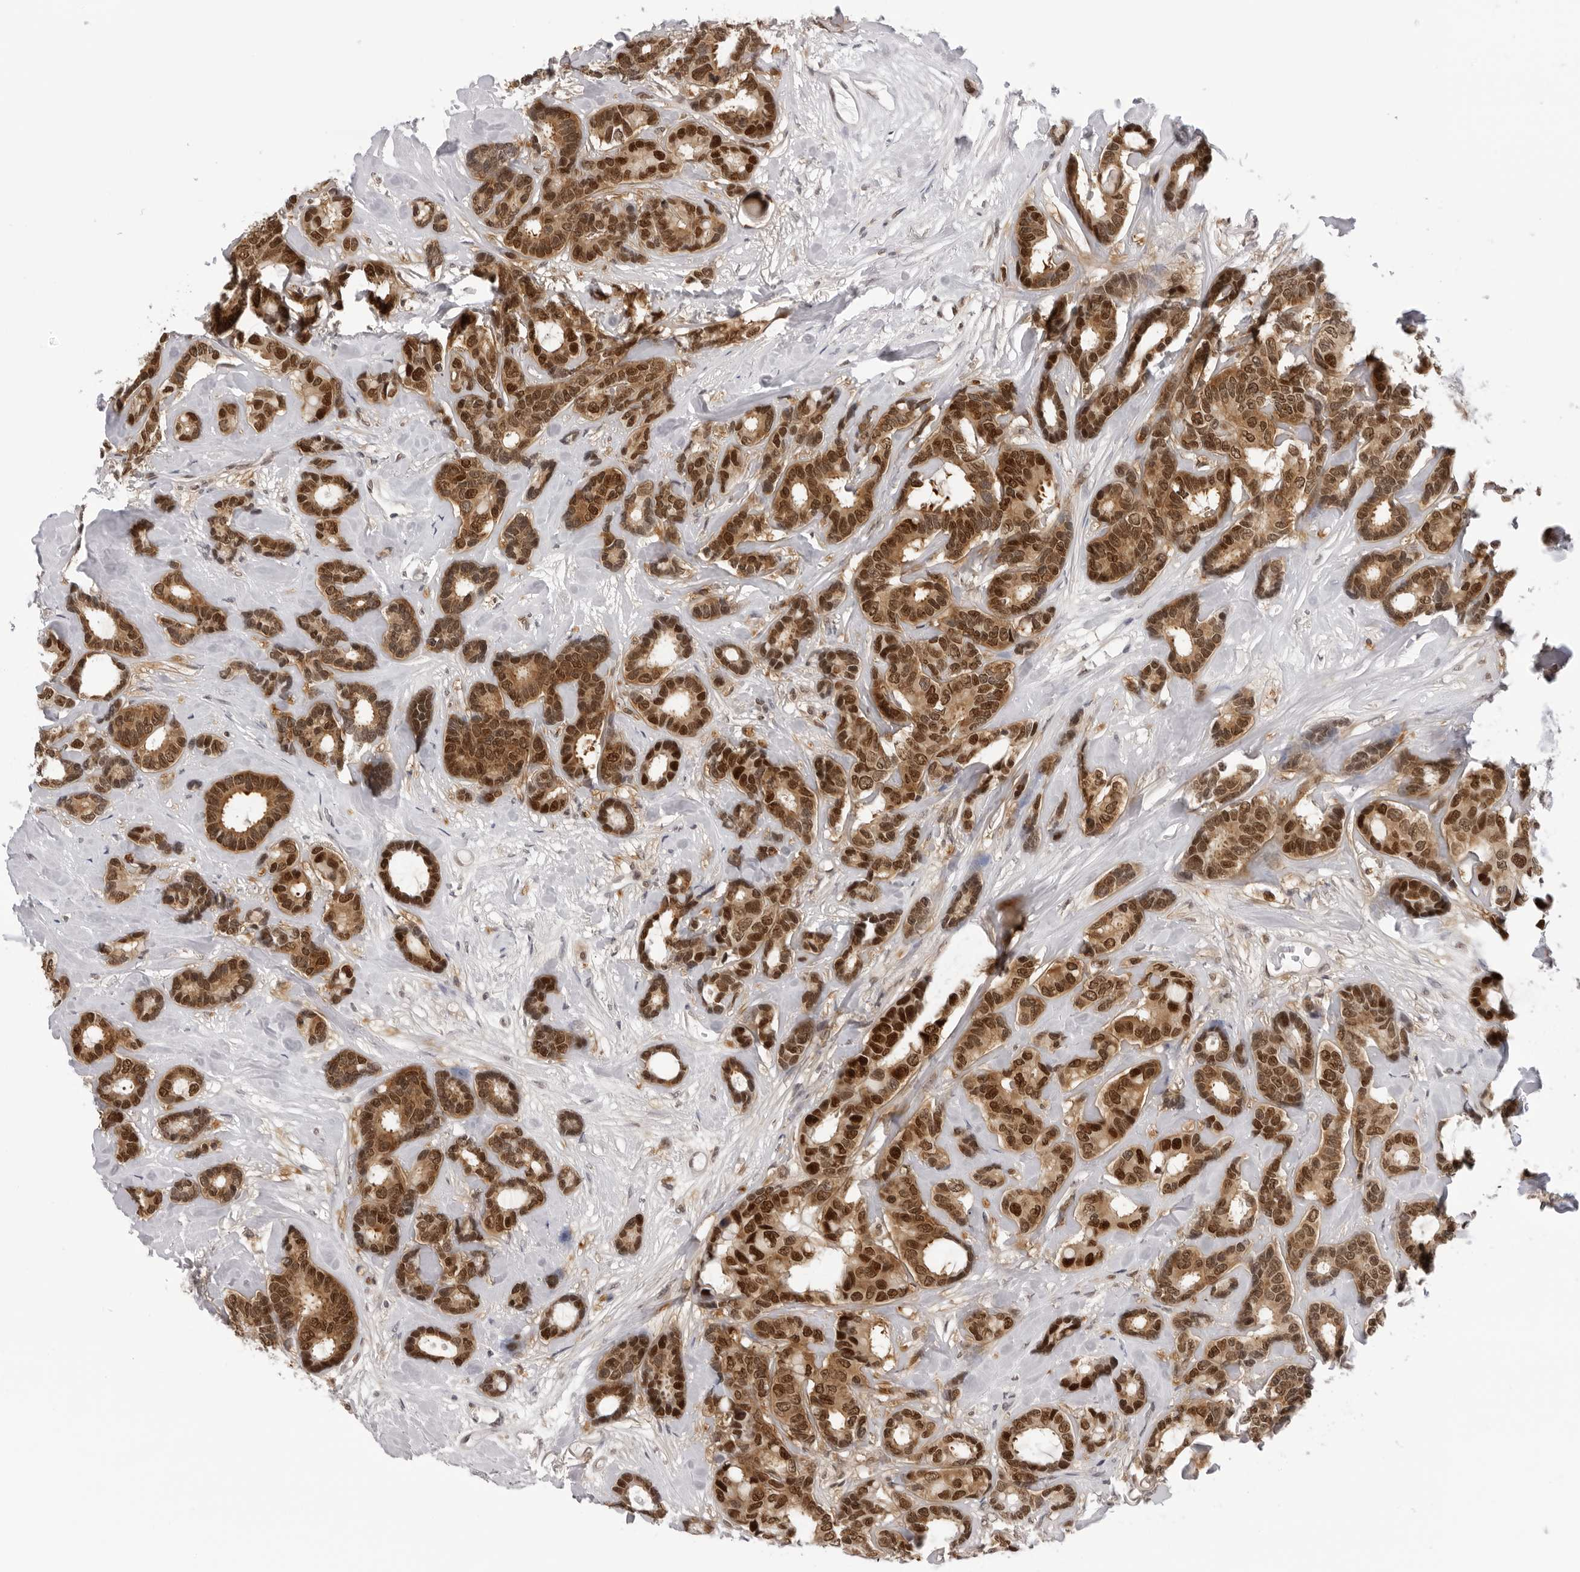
{"staining": {"intensity": "strong", "quantity": ">75%", "location": "cytoplasmic/membranous,nuclear"}, "tissue": "breast cancer", "cell_type": "Tumor cells", "image_type": "cancer", "snomed": [{"axis": "morphology", "description": "Duct carcinoma"}, {"axis": "topography", "description": "Breast"}], "caption": "A histopathology image of breast cancer stained for a protein shows strong cytoplasmic/membranous and nuclear brown staining in tumor cells.", "gene": "WDR77", "patient": {"sex": "female", "age": 87}}